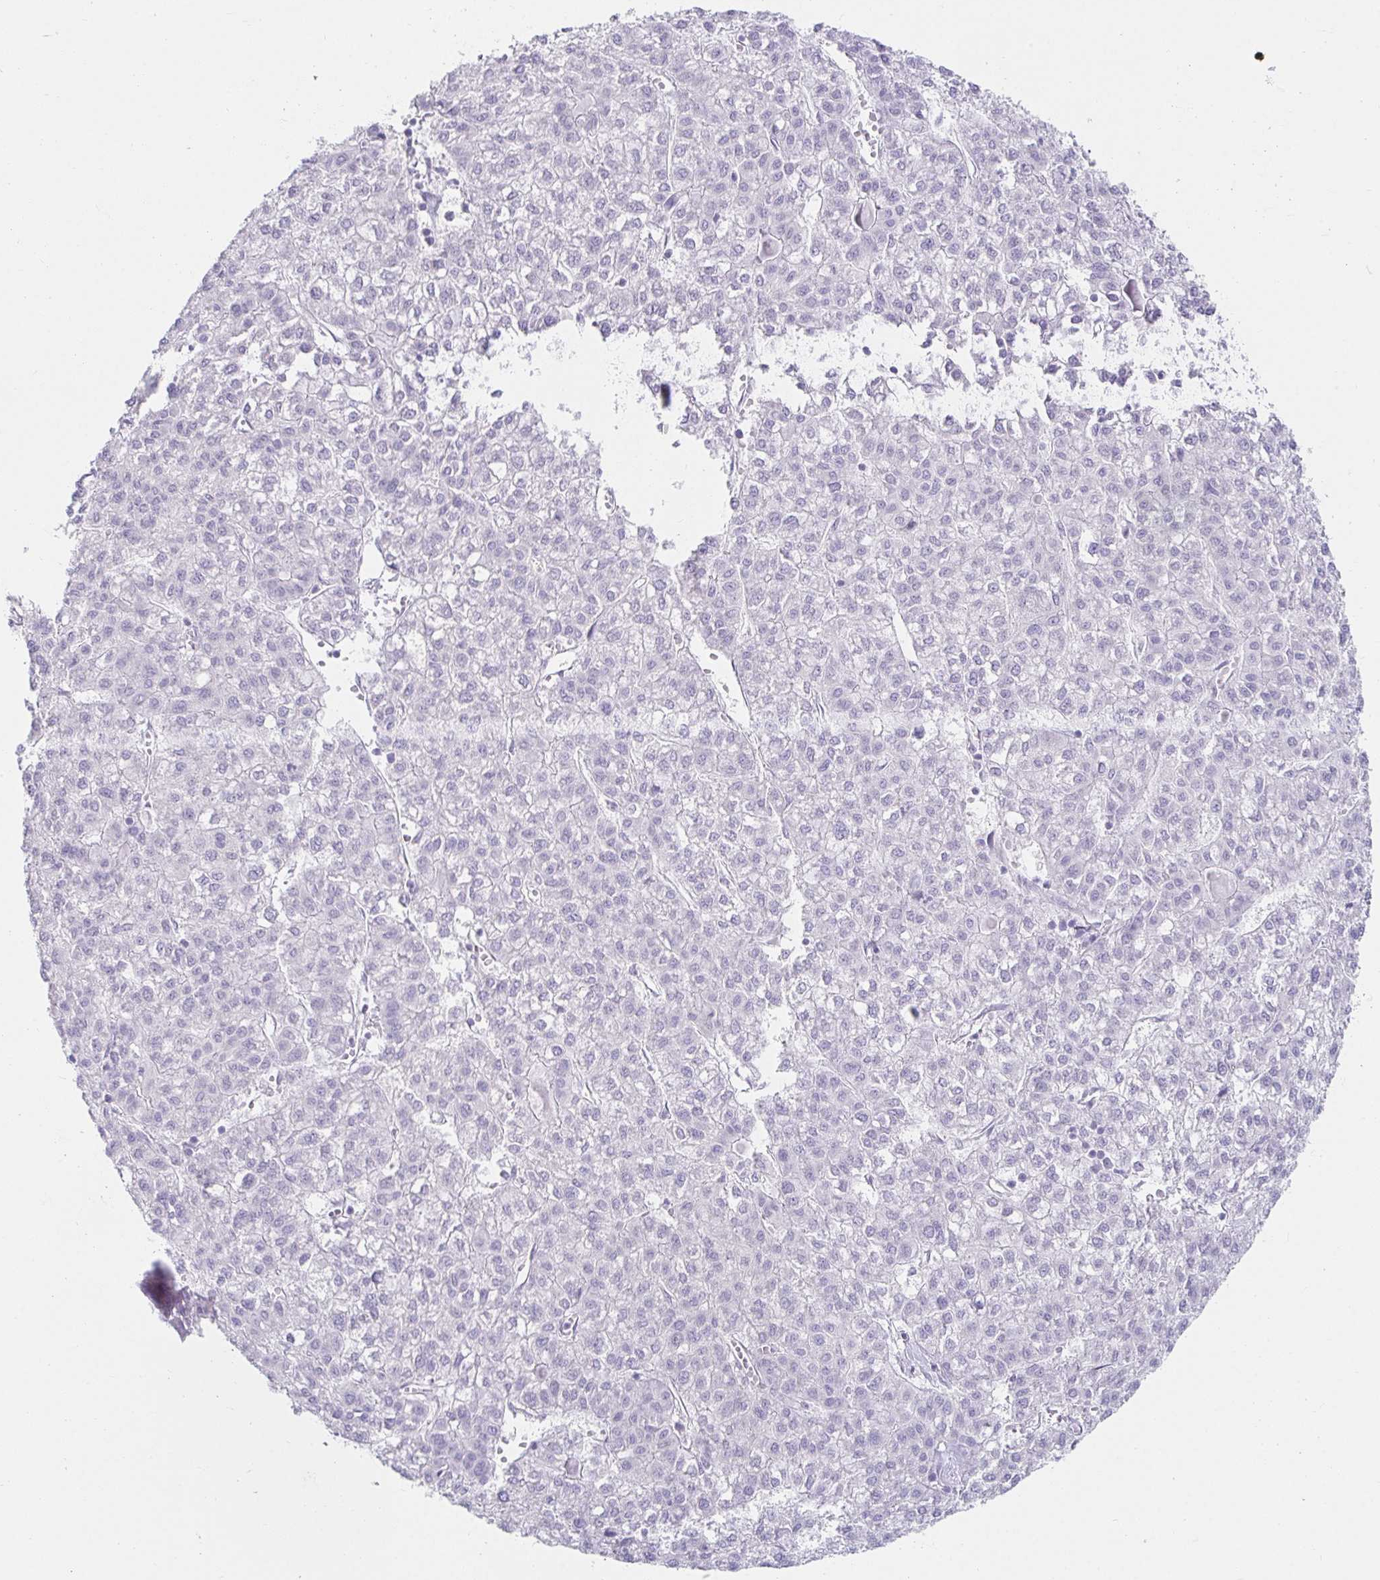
{"staining": {"intensity": "negative", "quantity": "none", "location": "none"}, "tissue": "liver cancer", "cell_type": "Tumor cells", "image_type": "cancer", "snomed": [{"axis": "morphology", "description": "Carcinoma, Hepatocellular, NOS"}, {"axis": "topography", "description": "Liver"}], "caption": "There is no significant expression in tumor cells of liver hepatocellular carcinoma.", "gene": "VGLL1", "patient": {"sex": "female", "age": 43}}